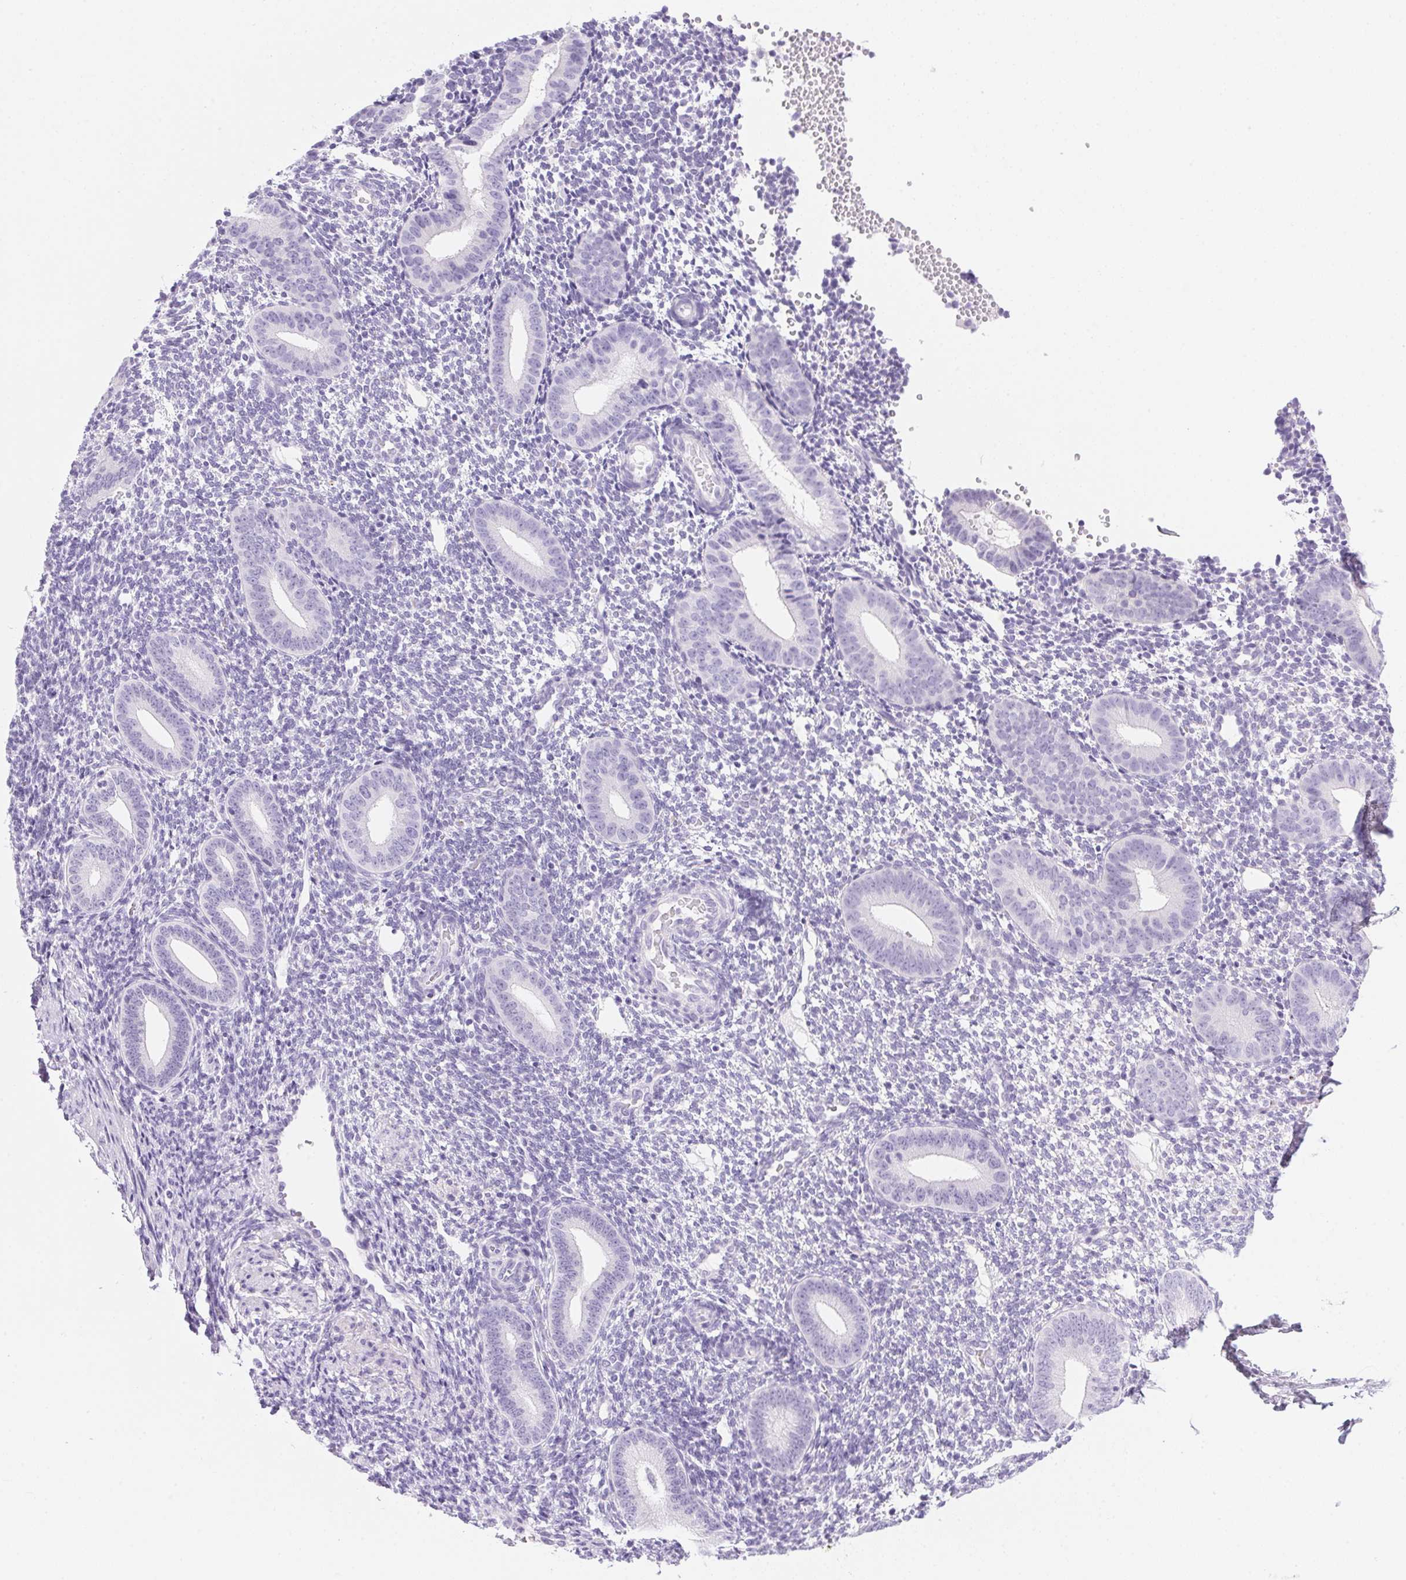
{"staining": {"intensity": "negative", "quantity": "none", "location": "none"}, "tissue": "endometrium", "cell_type": "Cells in endometrial stroma", "image_type": "normal", "snomed": [{"axis": "morphology", "description": "Normal tissue, NOS"}, {"axis": "topography", "description": "Endometrium"}], "caption": "Cells in endometrial stroma show no significant protein expression in unremarkable endometrium.", "gene": "DHCR24", "patient": {"sex": "female", "age": 40}}